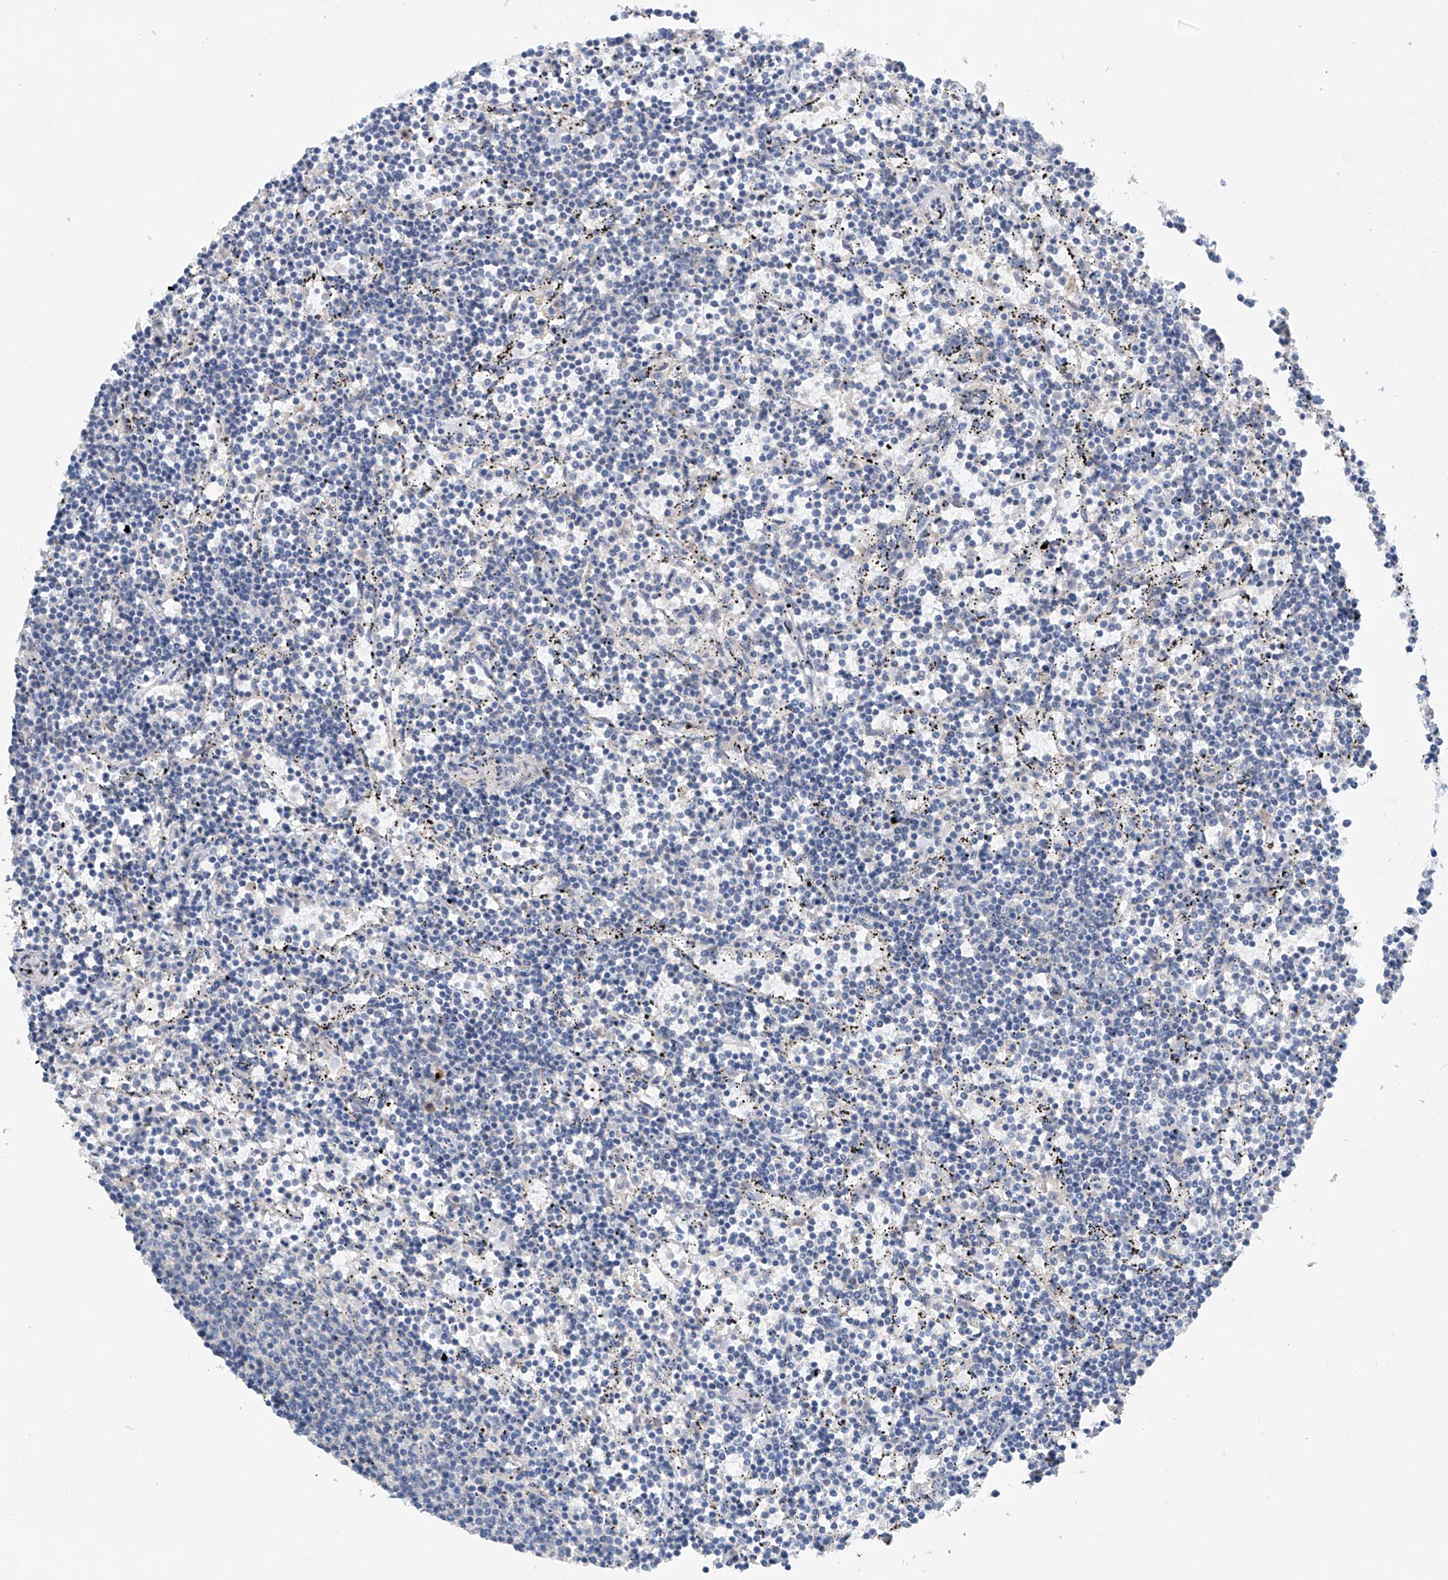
{"staining": {"intensity": "negative", "quantity": "none", "location": "none"}, "tissue": "lymphoma", "cell_type": "Tumor cells", "image_type": "cancer", "snomed": [{"axis": "morphology", "description": "Malignant lymphoma, non-Hodgkin's type, Low grade"}, {"axis": "topography", "description": "Spleen"}], "caption": "Tumor cells are negative for protein expression in human lymphoma.", "gene": "GPC4", "patient": {"sex": "female", "age": 50}}